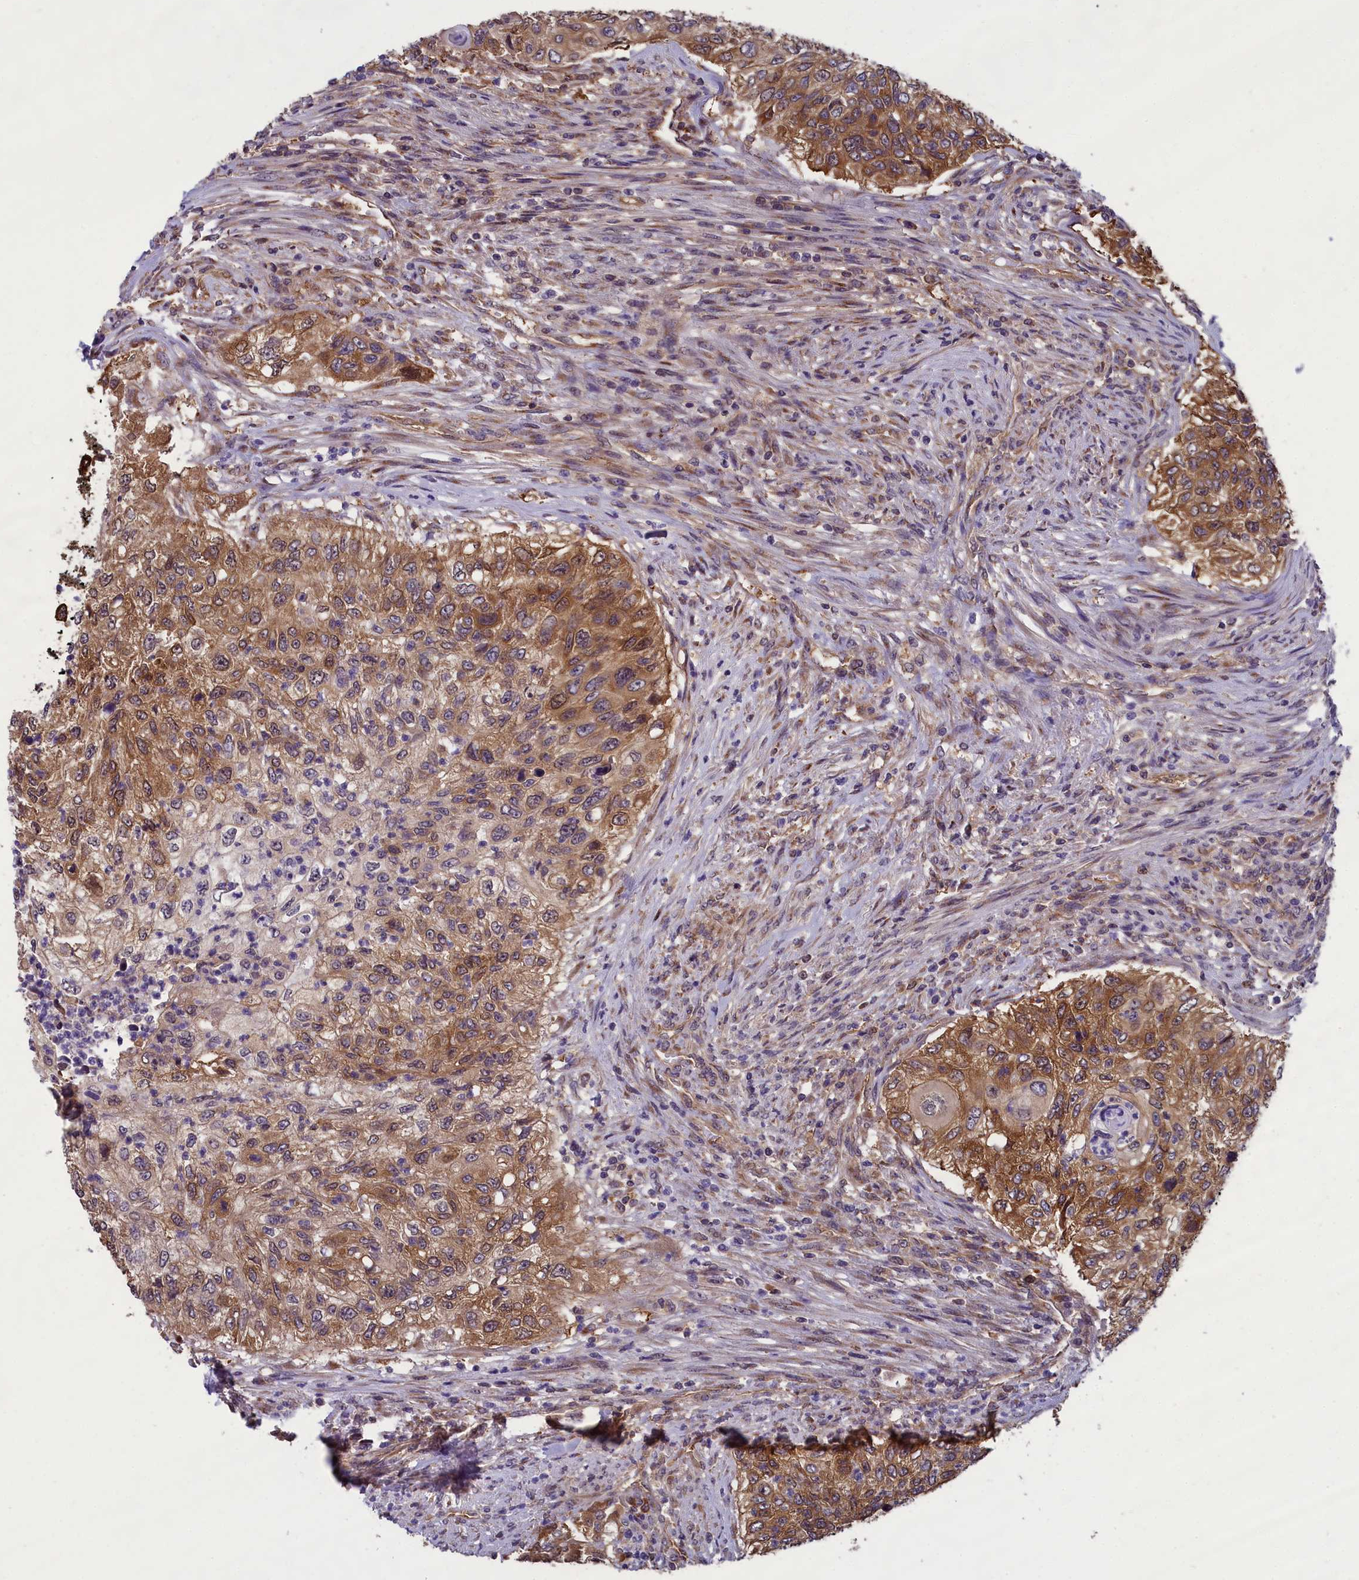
{"staining": {"intensity": "moderate", "quantity": ">75%", "location": "cytoplasmic/membranous,nuclear"}, "tissue": "urothelial cancer", "cell_type": "Tumor cells", "image_type": "cancer", "snomed": [{"axis": "morphology", "description": "Urothelial carcinoma, High grade"}, {"axis": "topography", "description": "Urinary bladder"}], "caption": "There is medium levels of moderate cytoplasmic/membranous and nuclear staining in tumor cells of urothelial cancer, as demonstrated by immunohistochemical staining (brown color).", "gene": "ABCC8", "patient": {"sex": "female", "age": 60}}